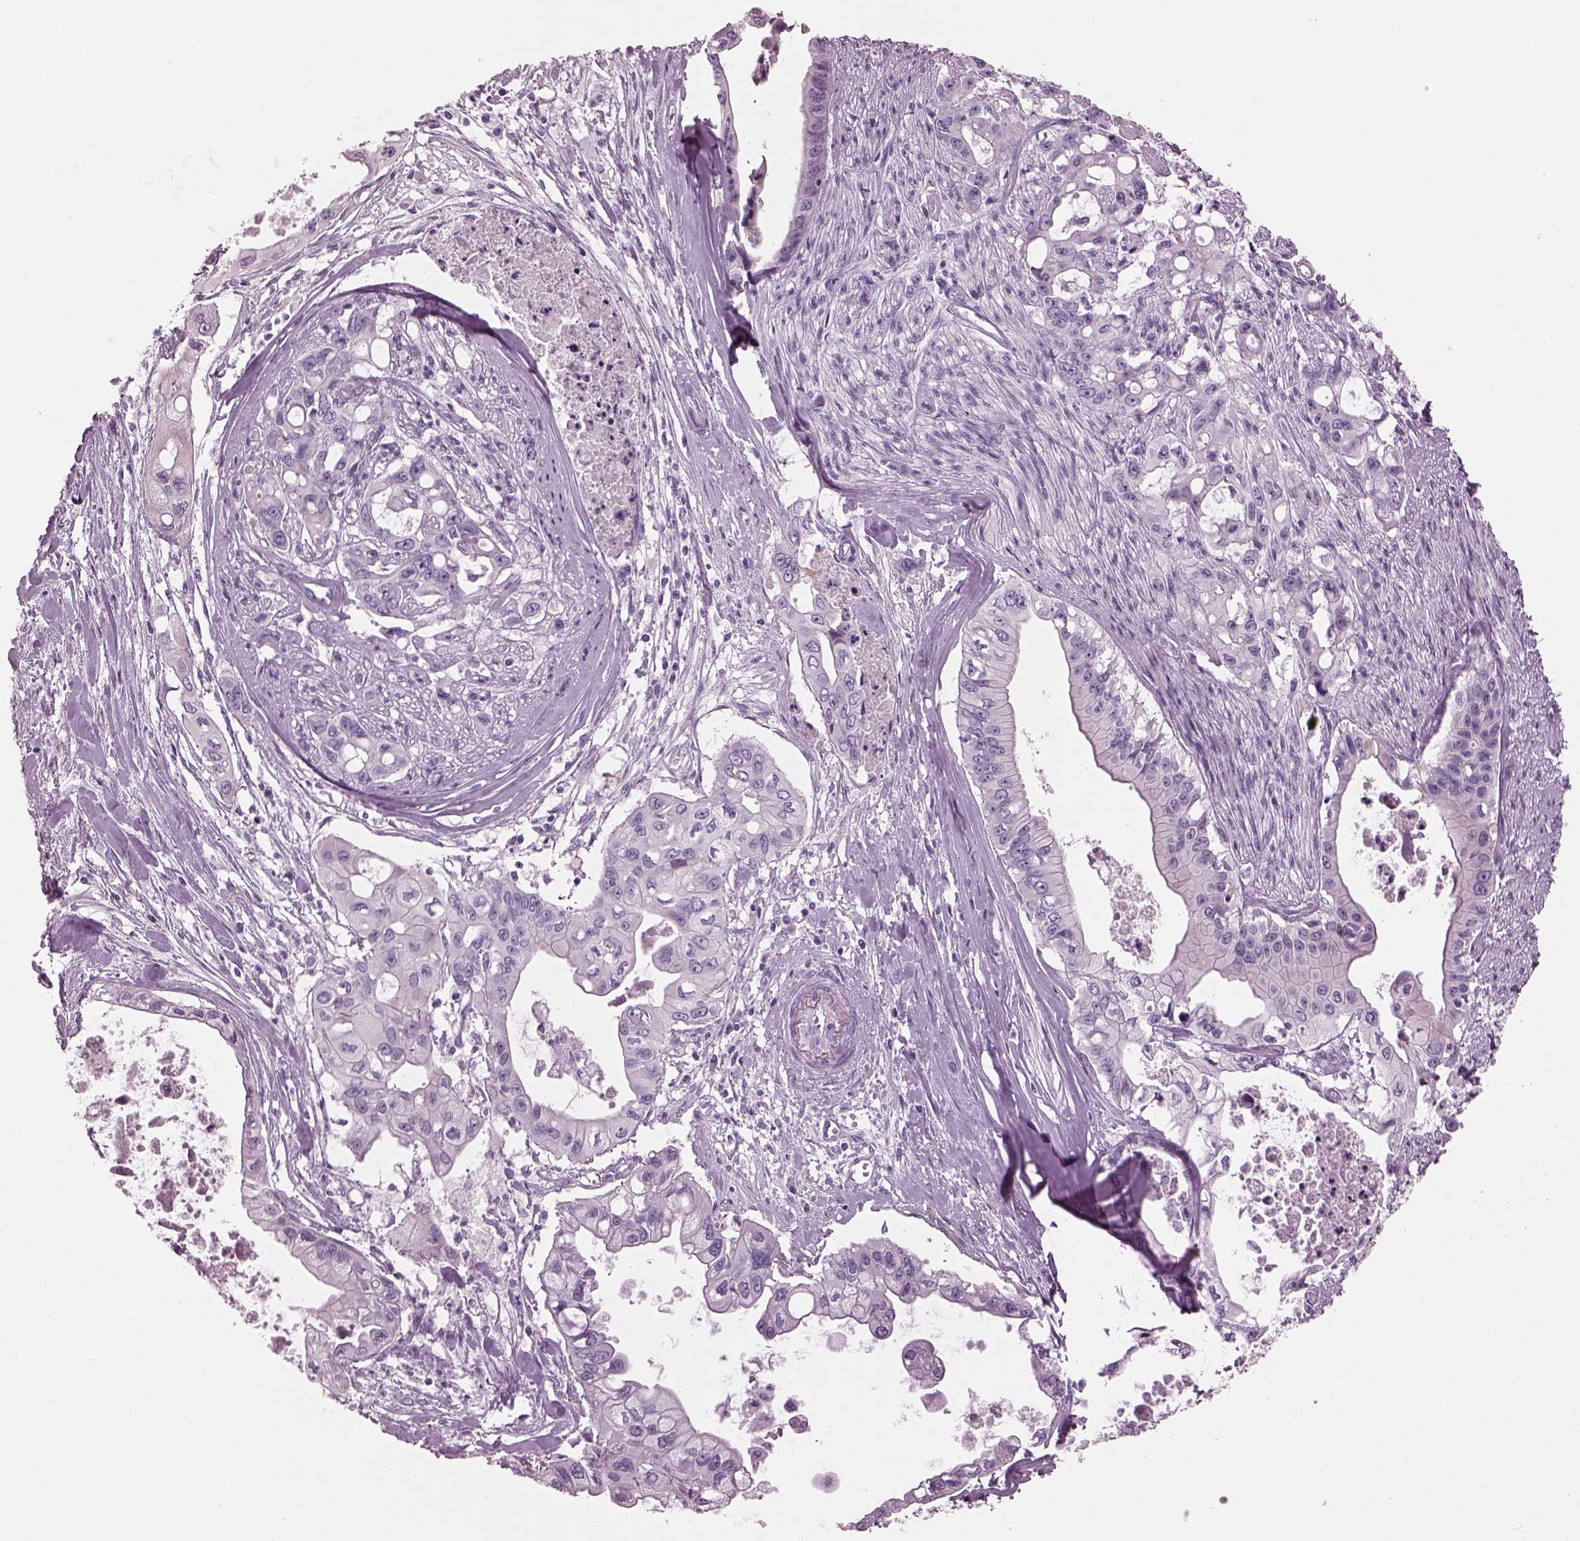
{"staining": {"intensity": "negative", "quantity": "none", "location": "none"}, "tissue": "pancreatic cancer", "cell_type": "Tumor cells", "image_type": "cancer", "snomed": [{"axis": "morphology", "description": "Adenocarcinoma, NOS"}, {"axis": "topography", "description": "Pancreas"}], "caption": "Protein analysis of pancreatic cancer (adenocarcinoma) shows no significant staining in tumor cells.", "gene": "HYDIN", "patient": {"sex": "male", "age": 60}}